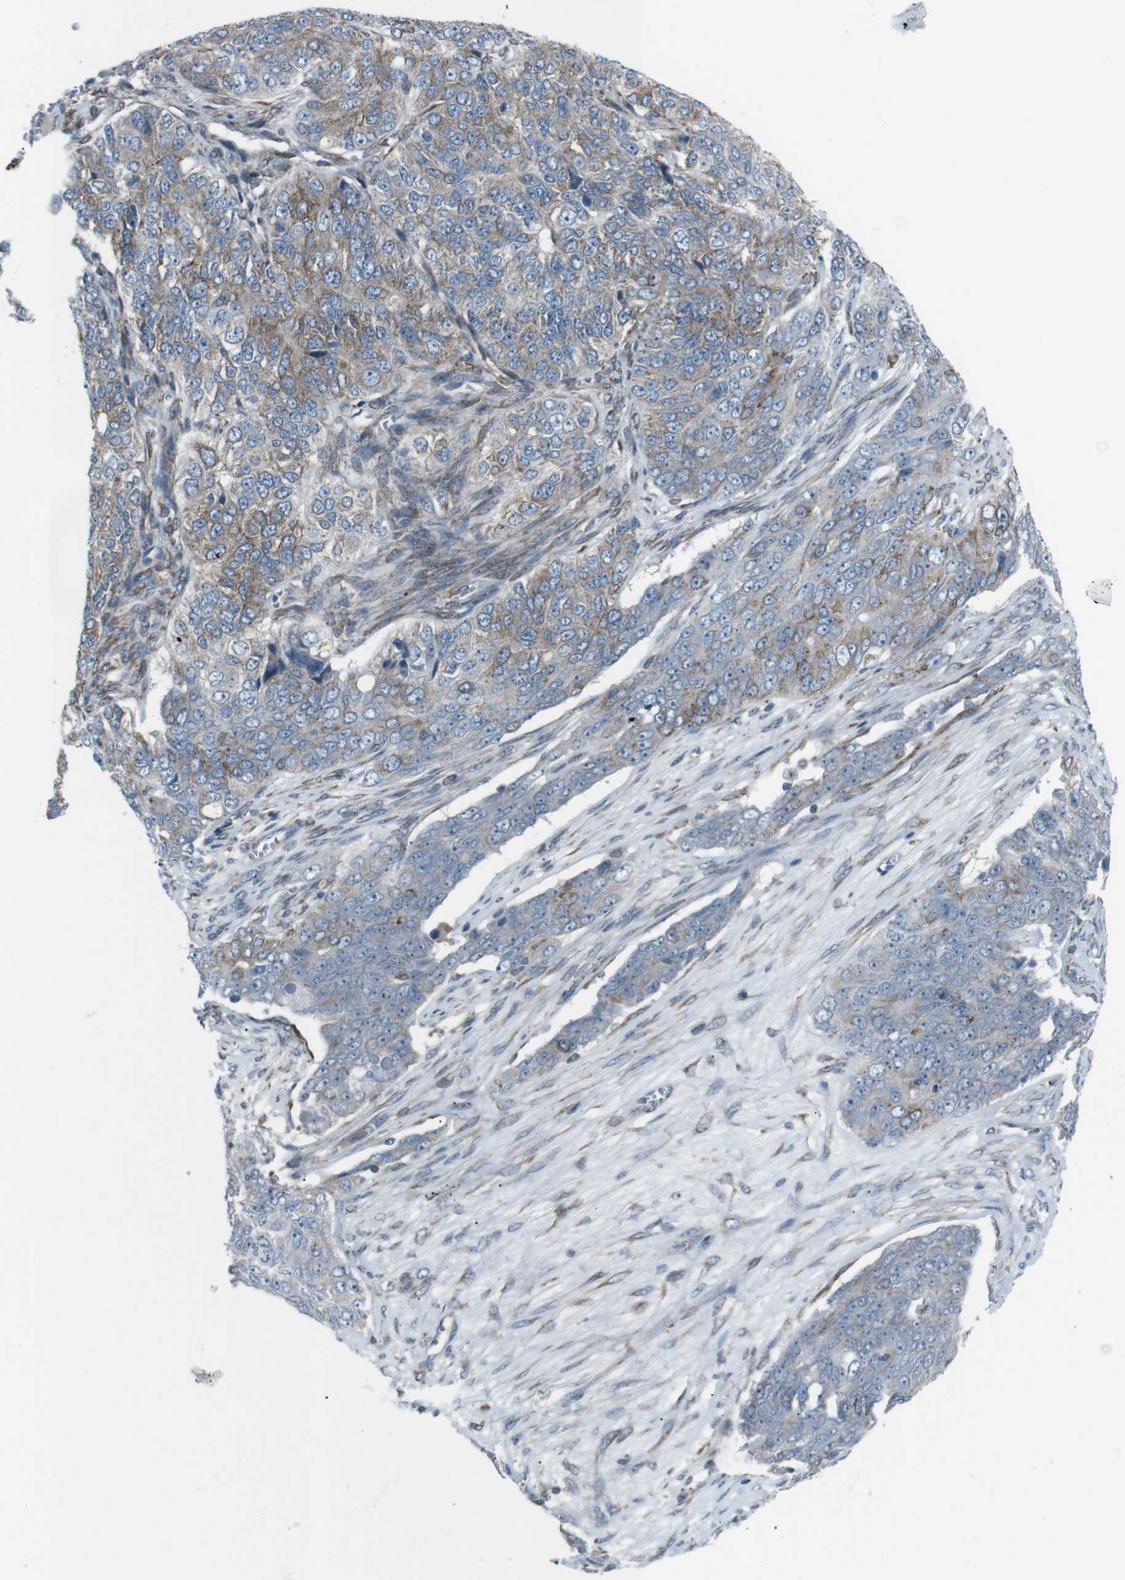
{"staining": {"intensity": "weak", "quantity": "25%-75%", "location": "cytoplasmic/membranous"}, "tissue": "ovarian cancer", "cell_type": "Tumor cells", "image_type": "cancer", "snomed": [{"axis": "morphology", "description": "Carcinoma, endometroid"}, {"axis": "topography", "description": "Ovary"}], "caption": "Ovarian cancer (endometroid carcinoma) stained for a protein exhibits weak cytoplasmic/membranous positivity in tumor cells.", "gene": "LNPK", "patient": {"sex": "female", "age": 51}}